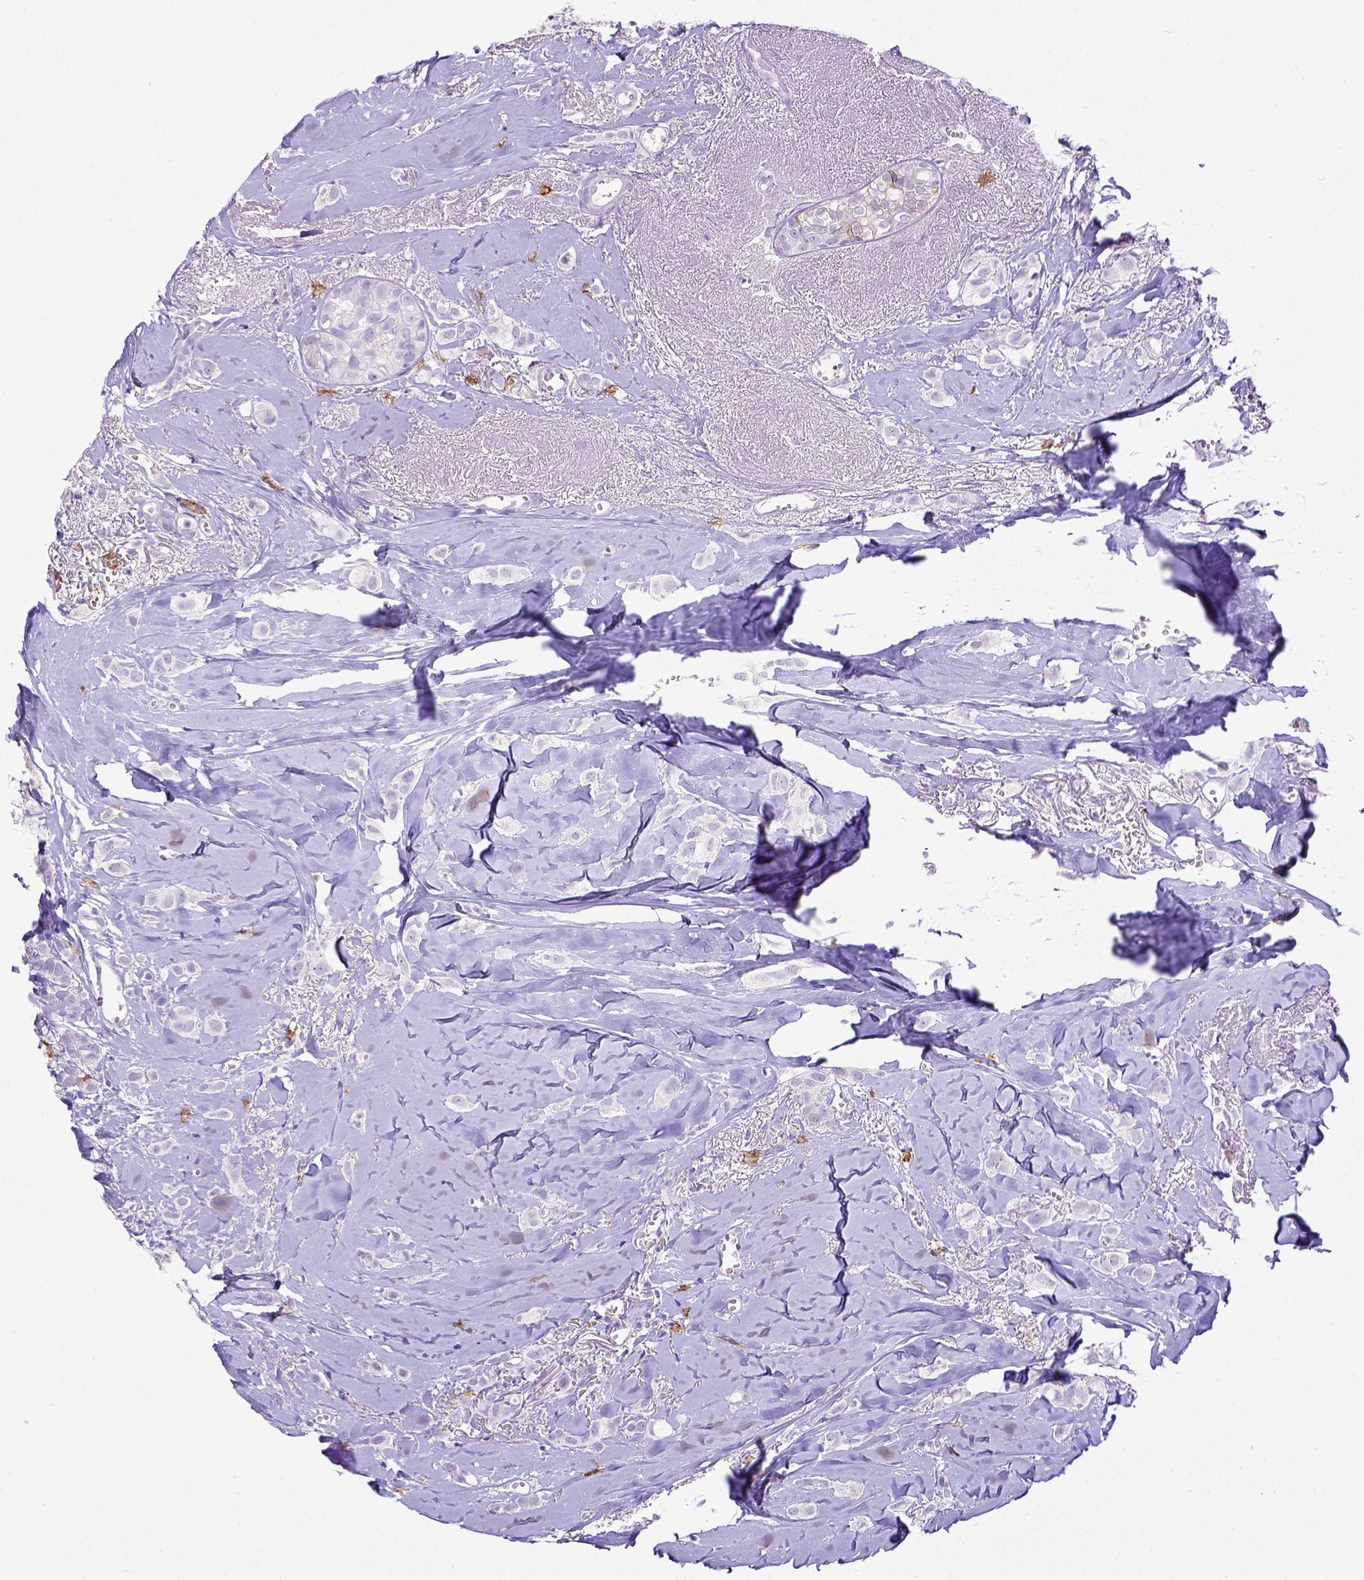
{"staining": {"intensity": "negative", "quantity": "none", "location": "none"}, "tissue": "breast cancer", "cell_type": "Tumor cells", "image_type": "cancer", "snomed": [{"axis": "morphology", "description": "Duct carcinoma"}, {"axis": "topography", "description": "Breast"}], "caption": "Immunohistochemistry (IHC) of human breast infiltrating ductal carcinoma reveals no staining in tumor cells. (Immunohistochemistry (IHC), brightfield microscopy, high magnification).", "gene": "KIT", "patient": {"sex": "female", "age": 85}}